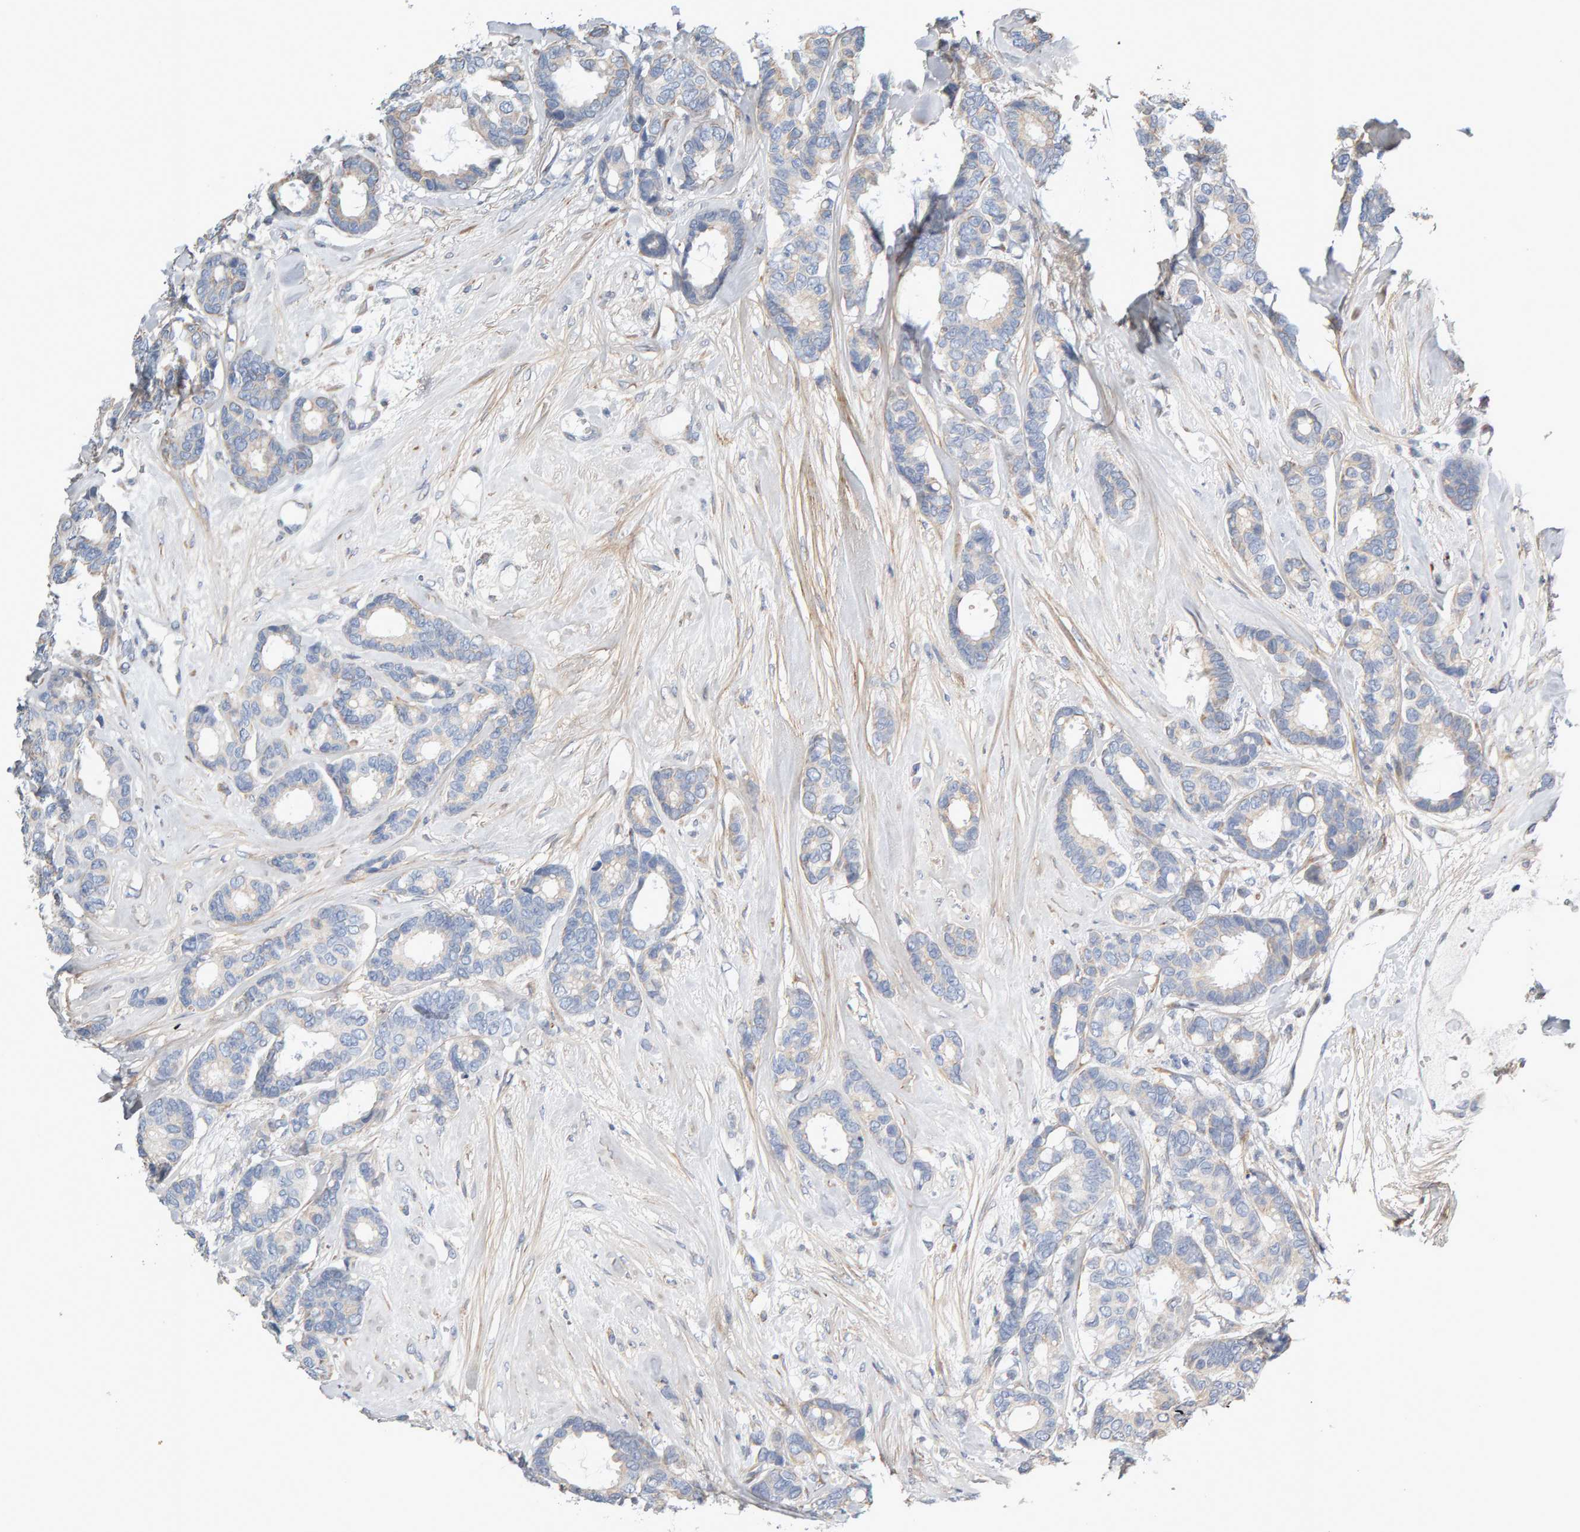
{"staining": {"intensity": "negative", "quantity": "none", "location": "none"}, "tissue": "breast cancer", "cell_type": "Tumor cells", "image_type": "cancer", "snomed": [{"axis": "morphology", "description": "Duct carcinoma"}, {"axis": "topography", "description": "Breast"}], "caption": "A photomicrograph of human infiltrating ductal carcinoma (breast) is negative for staining in tumor cells.", "gene": "ENGASE", "patient": {"sex": "female", "age": 87}}